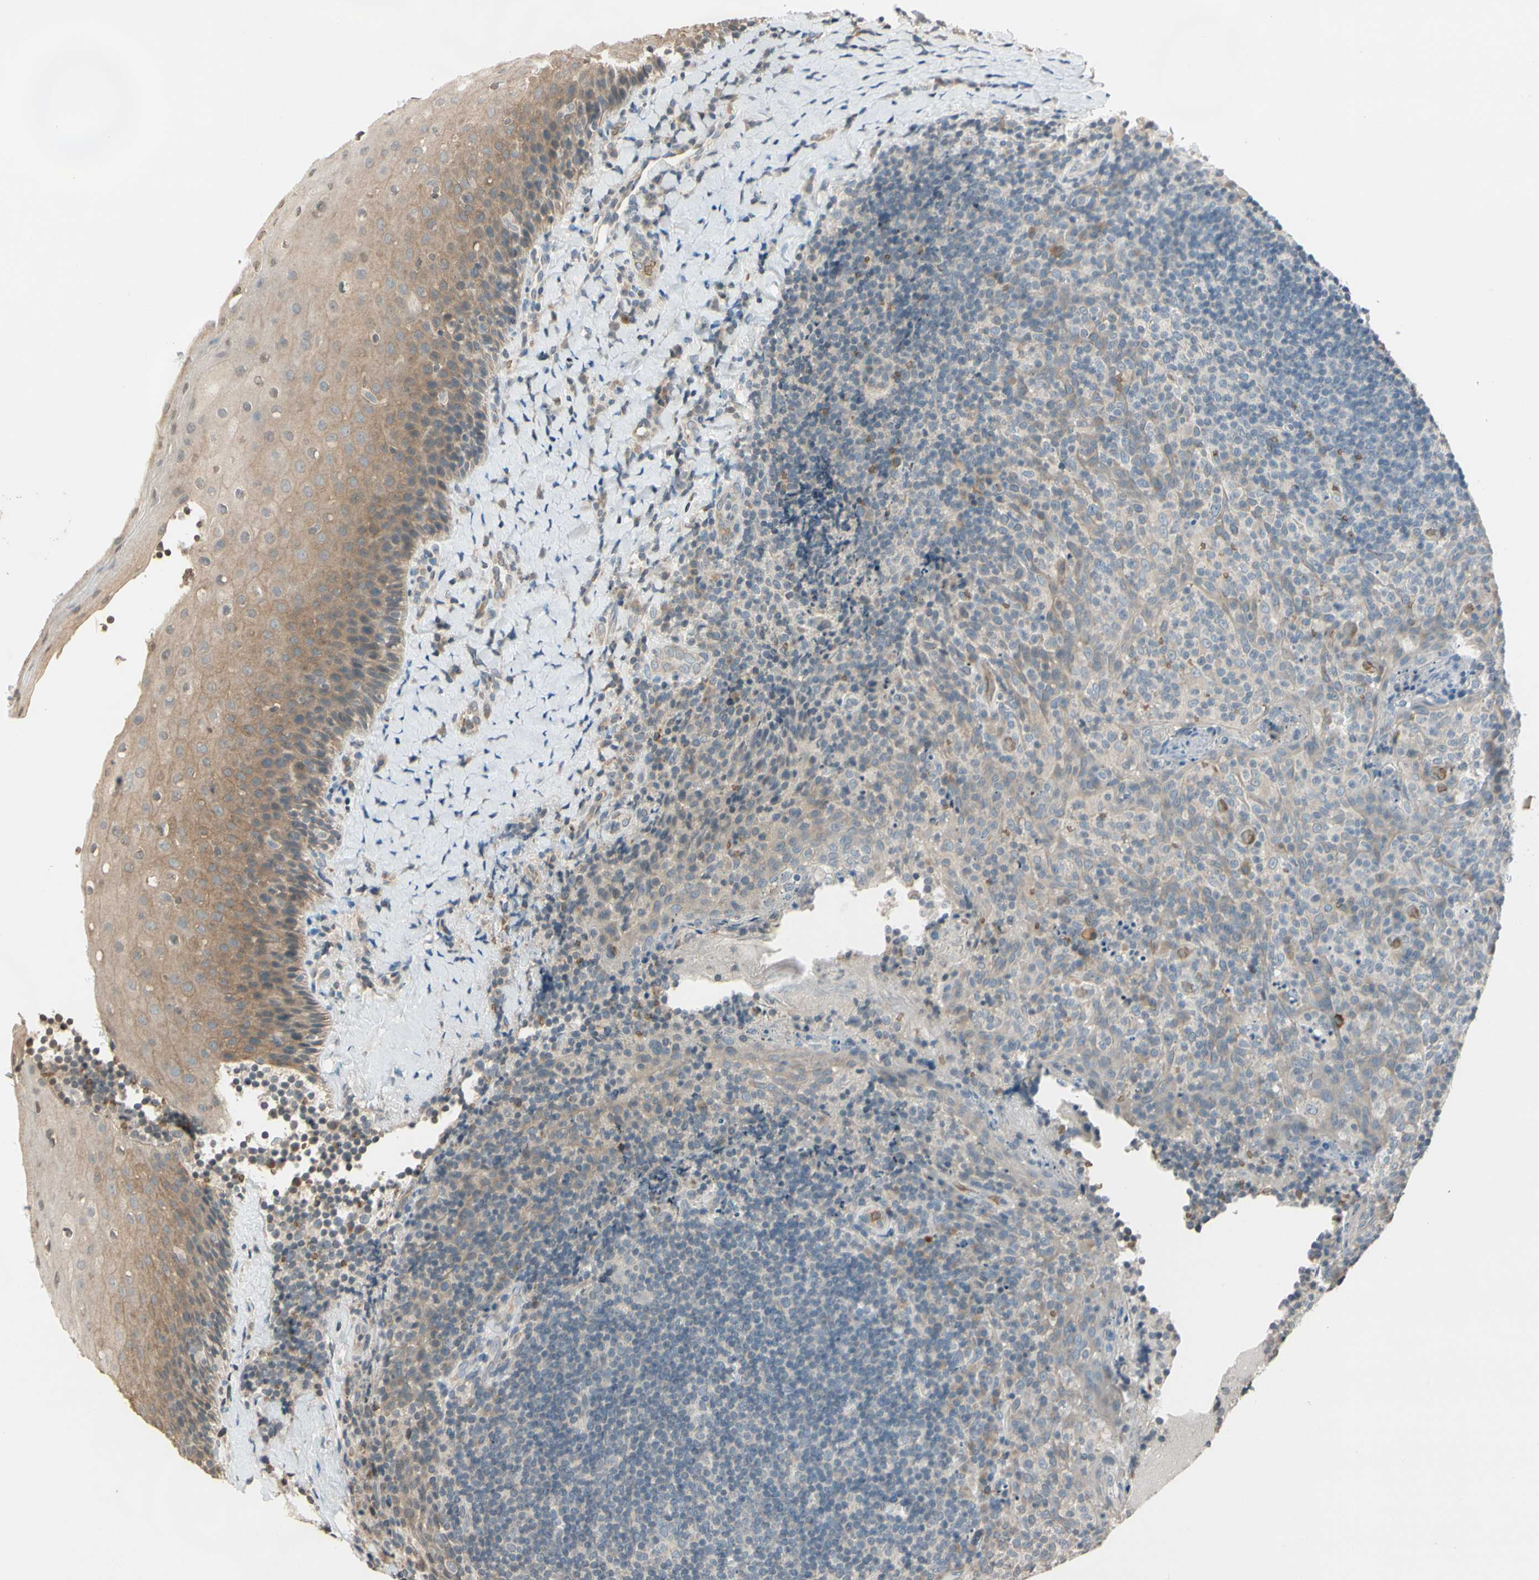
{"staining": {"intensity": "negative", "quantity": "none", "location": "none"}, "tissue": "tonsil", "cell_type": "Germinal center cells", "image_type": "normal", "snomed": [{"axis": "morphology", "description": "Normal tissue, NOS"}, {"axis": "topography", "description": "Tonsil"}], "caption": "This is an immunohistochemistry image of unremarkable tonsil. There is no expression in germinal center cells.", "gene": "GYPC", "patient": {"sex": "male", "age": 17}}